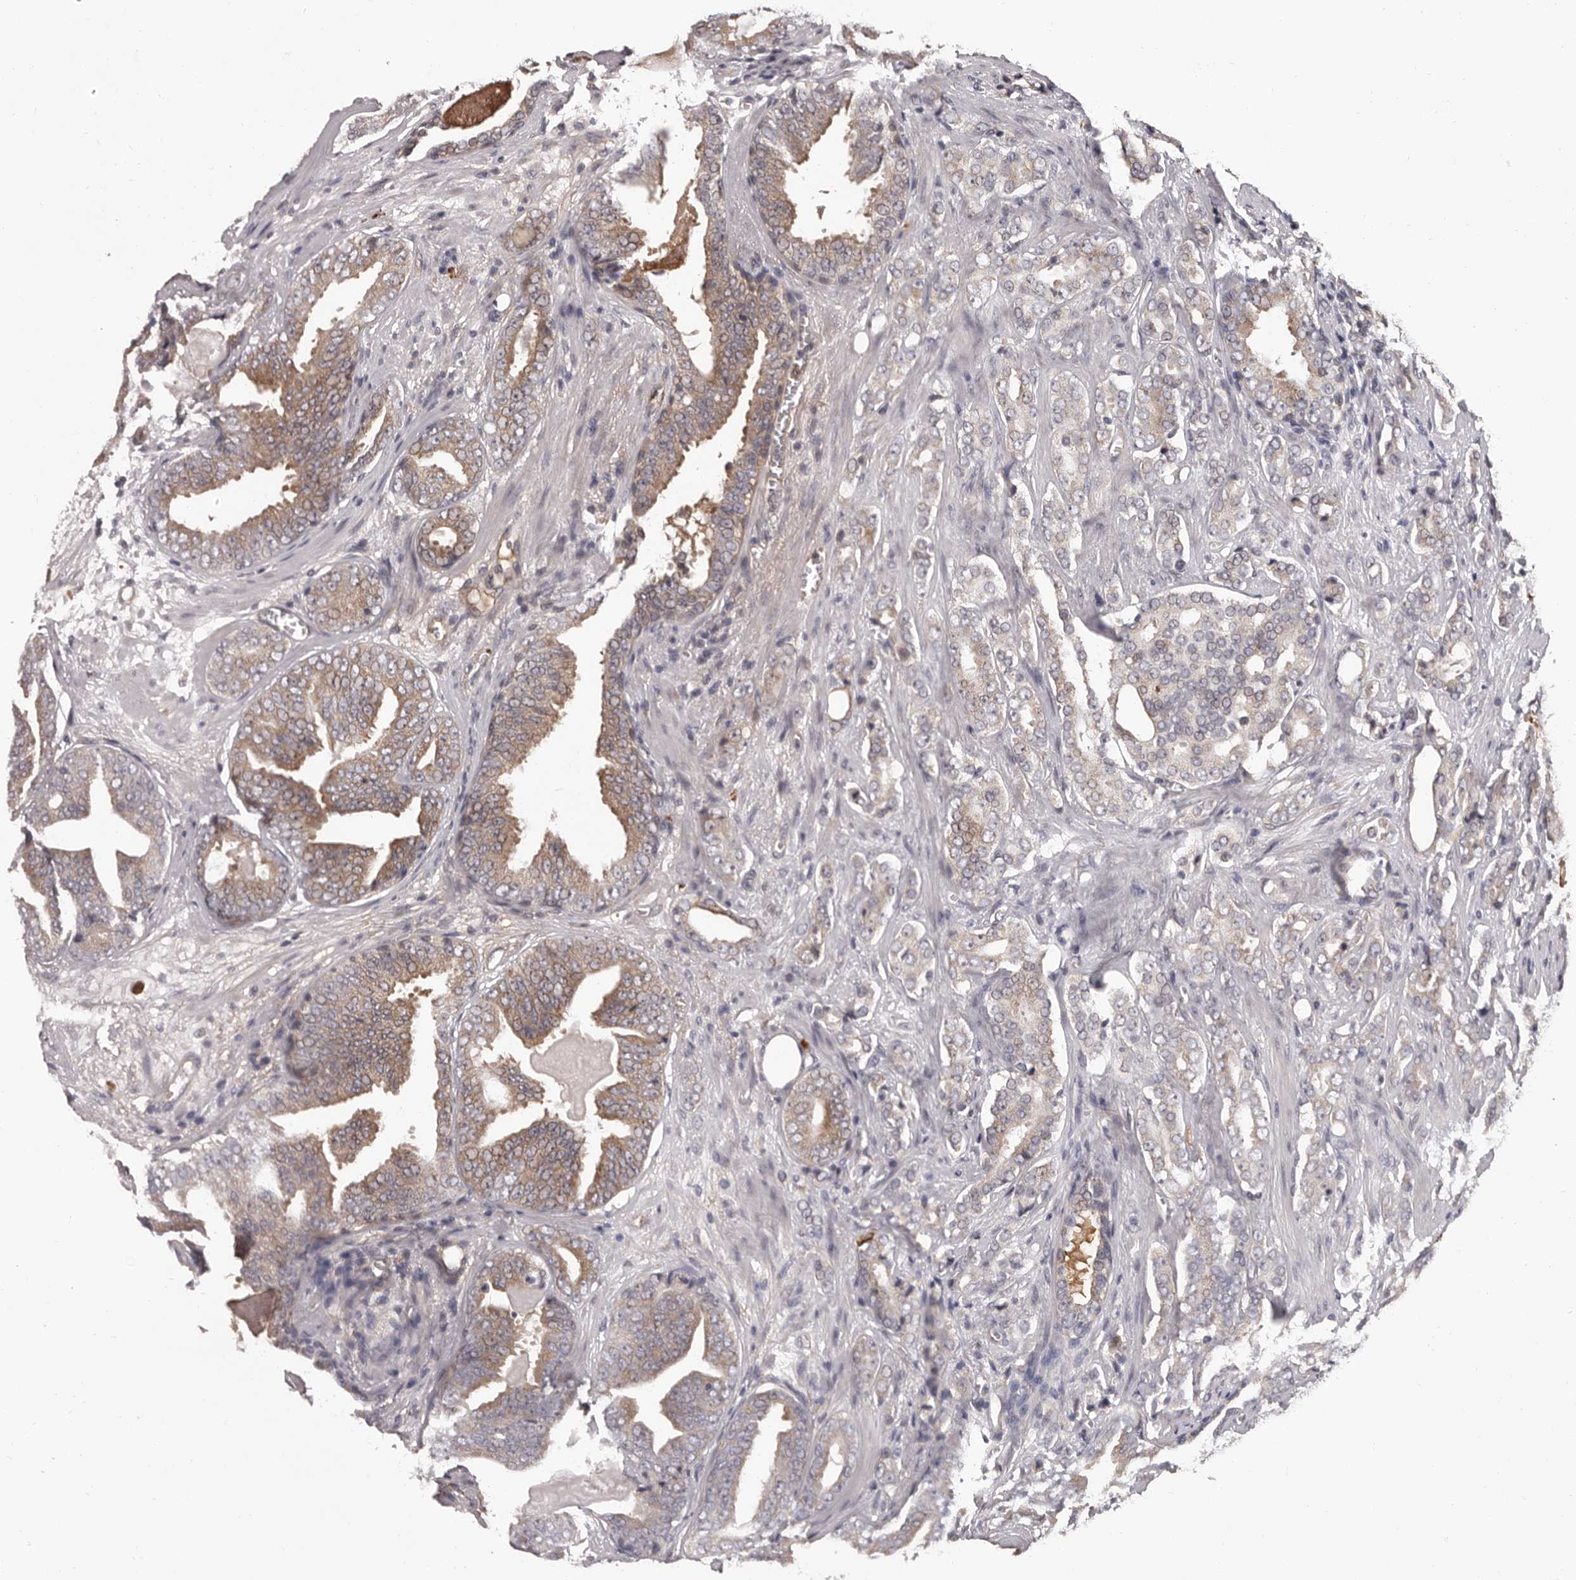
{"staining": {"intensity": "weak", "quantity": "25%-75%", "location": "cytoplasmic/membranous"}, "tissue": "prostate cancer", "cell_type": "Tumor cells", "image_type": "cancer", "snomed": [{"axis": "morphology", "description": "Adenocarcinoma, Medium grade"}, {"axis": "topography", "description": "Prostate"}], "caption": "A brown stain shows weak cytoplasmic/membranous expression of a protein in prostate adenocarcinoma (medium-grade) tumor cells. Immunohistochemistry stains the protein of interest in brown and the nuclei are stained blue.", "gene": "MED8", "patient": {"sex": "male", "age": 79}}